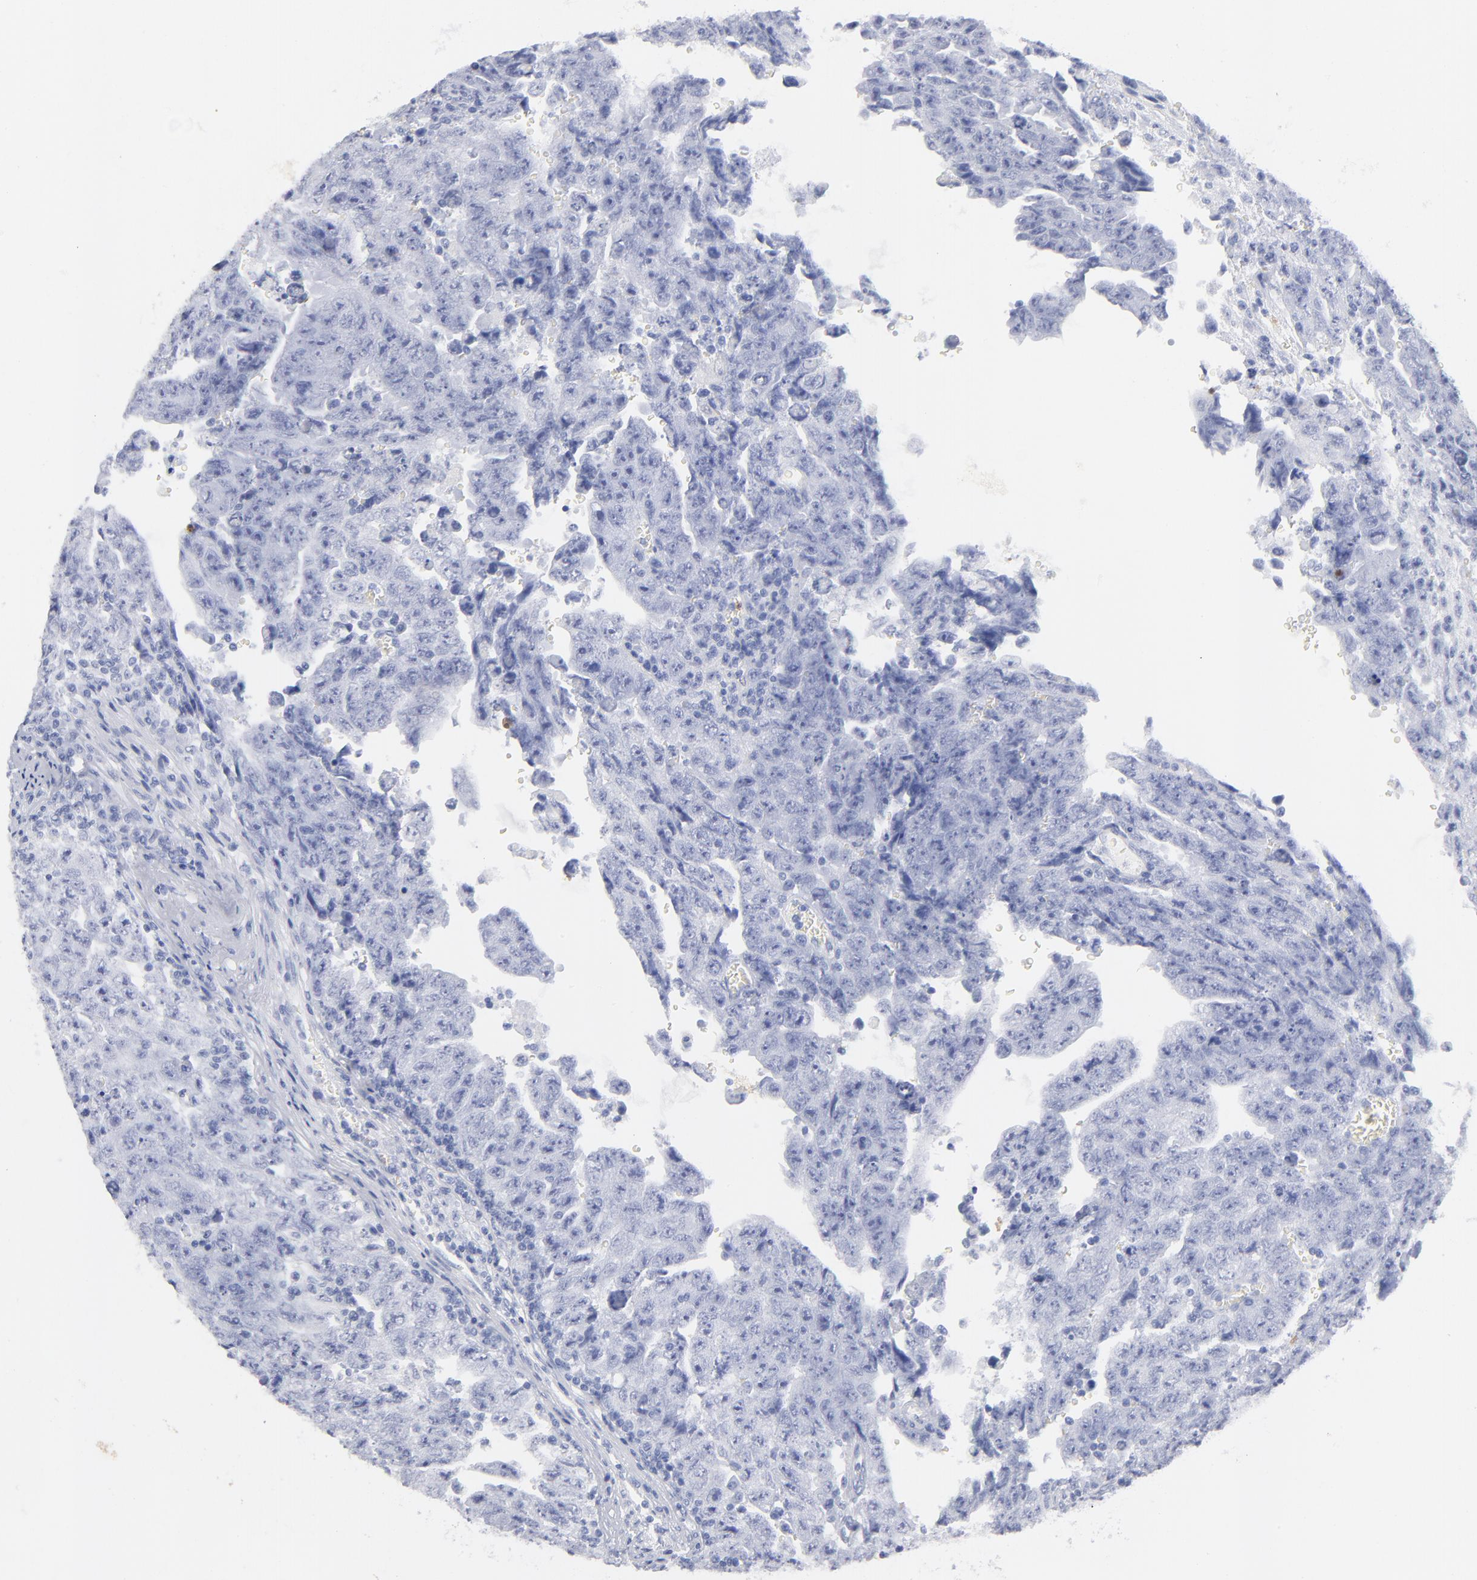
{"staining": {"intensity": "negative", "quantity": "none", "location": "none"}, "tissue": "testis cancer", "cell_type": "Tumor cells", "image_type": "cancer", "snomed": [{"axis": "morphology", "description": "Carcinoma, Embryonal, NOS"}, {"axis": "topography", "description": "Testis"}], "caption": "The immunohistochemistry (IHC) histopathology image has no significant expression in tumor cells of testis cancer tissue.", "gene": "ARG1", "patient": {"sex": "male", "age": 28}}